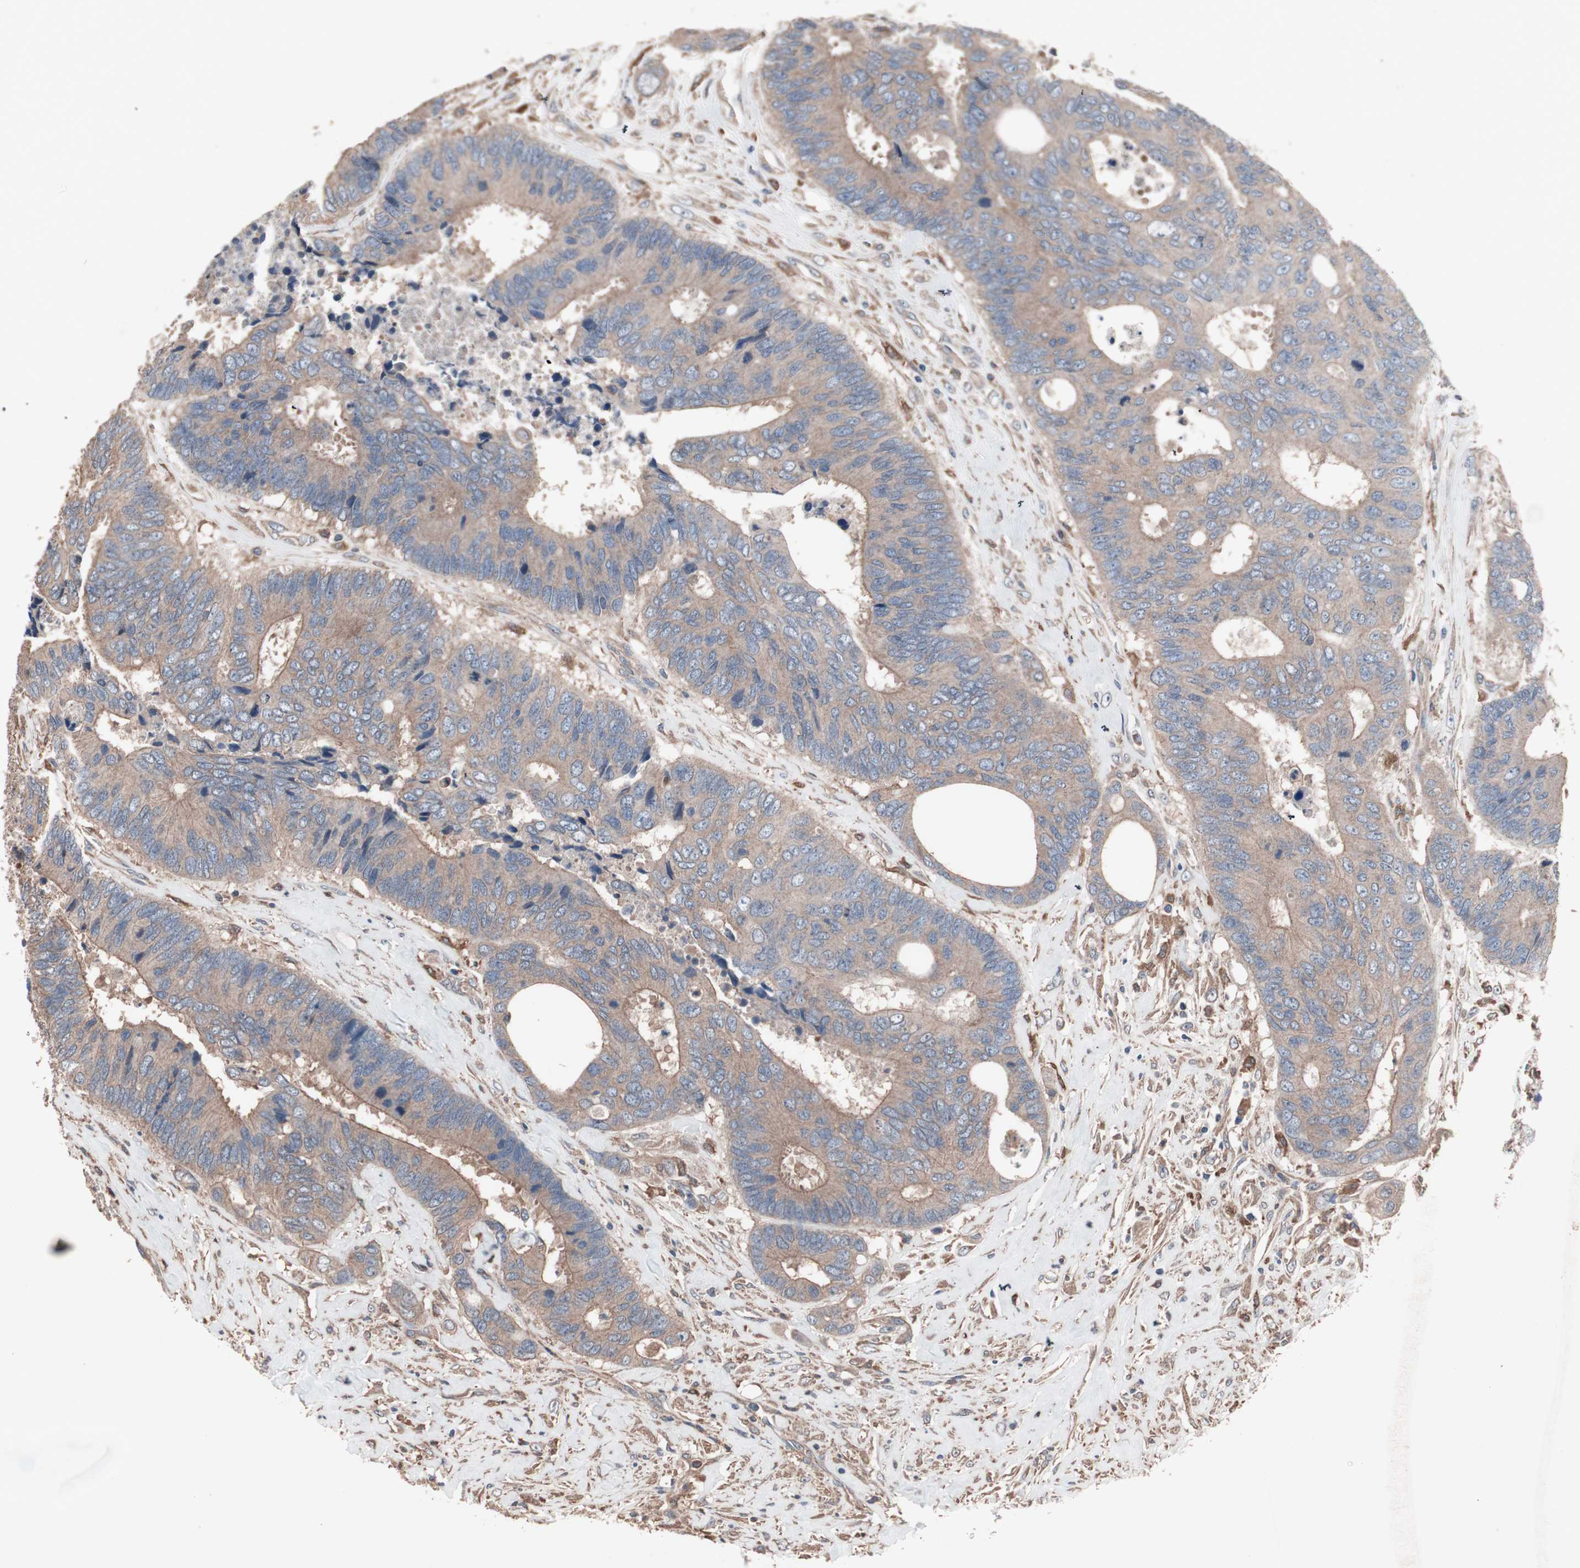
{"staining": {"intensity": "moderate", "quantity": ">75%", "location": "cytoplasmic/membranous"}, "tissue": "colorectal cancer", "cell_type": "Tumor cells", "image_type": "cancer", "snomed": [{"axis": "morphology", "description": "Adenocarcinoma, NOS"}, {"axis": "topography", "description": "Rectum"}], "caption": "Human colorectal cancer stained with a protein marker exhibits moderate staining in tumor cells.", "gene": "ATG7", "patient": {"sex": "male", "age": 55}}